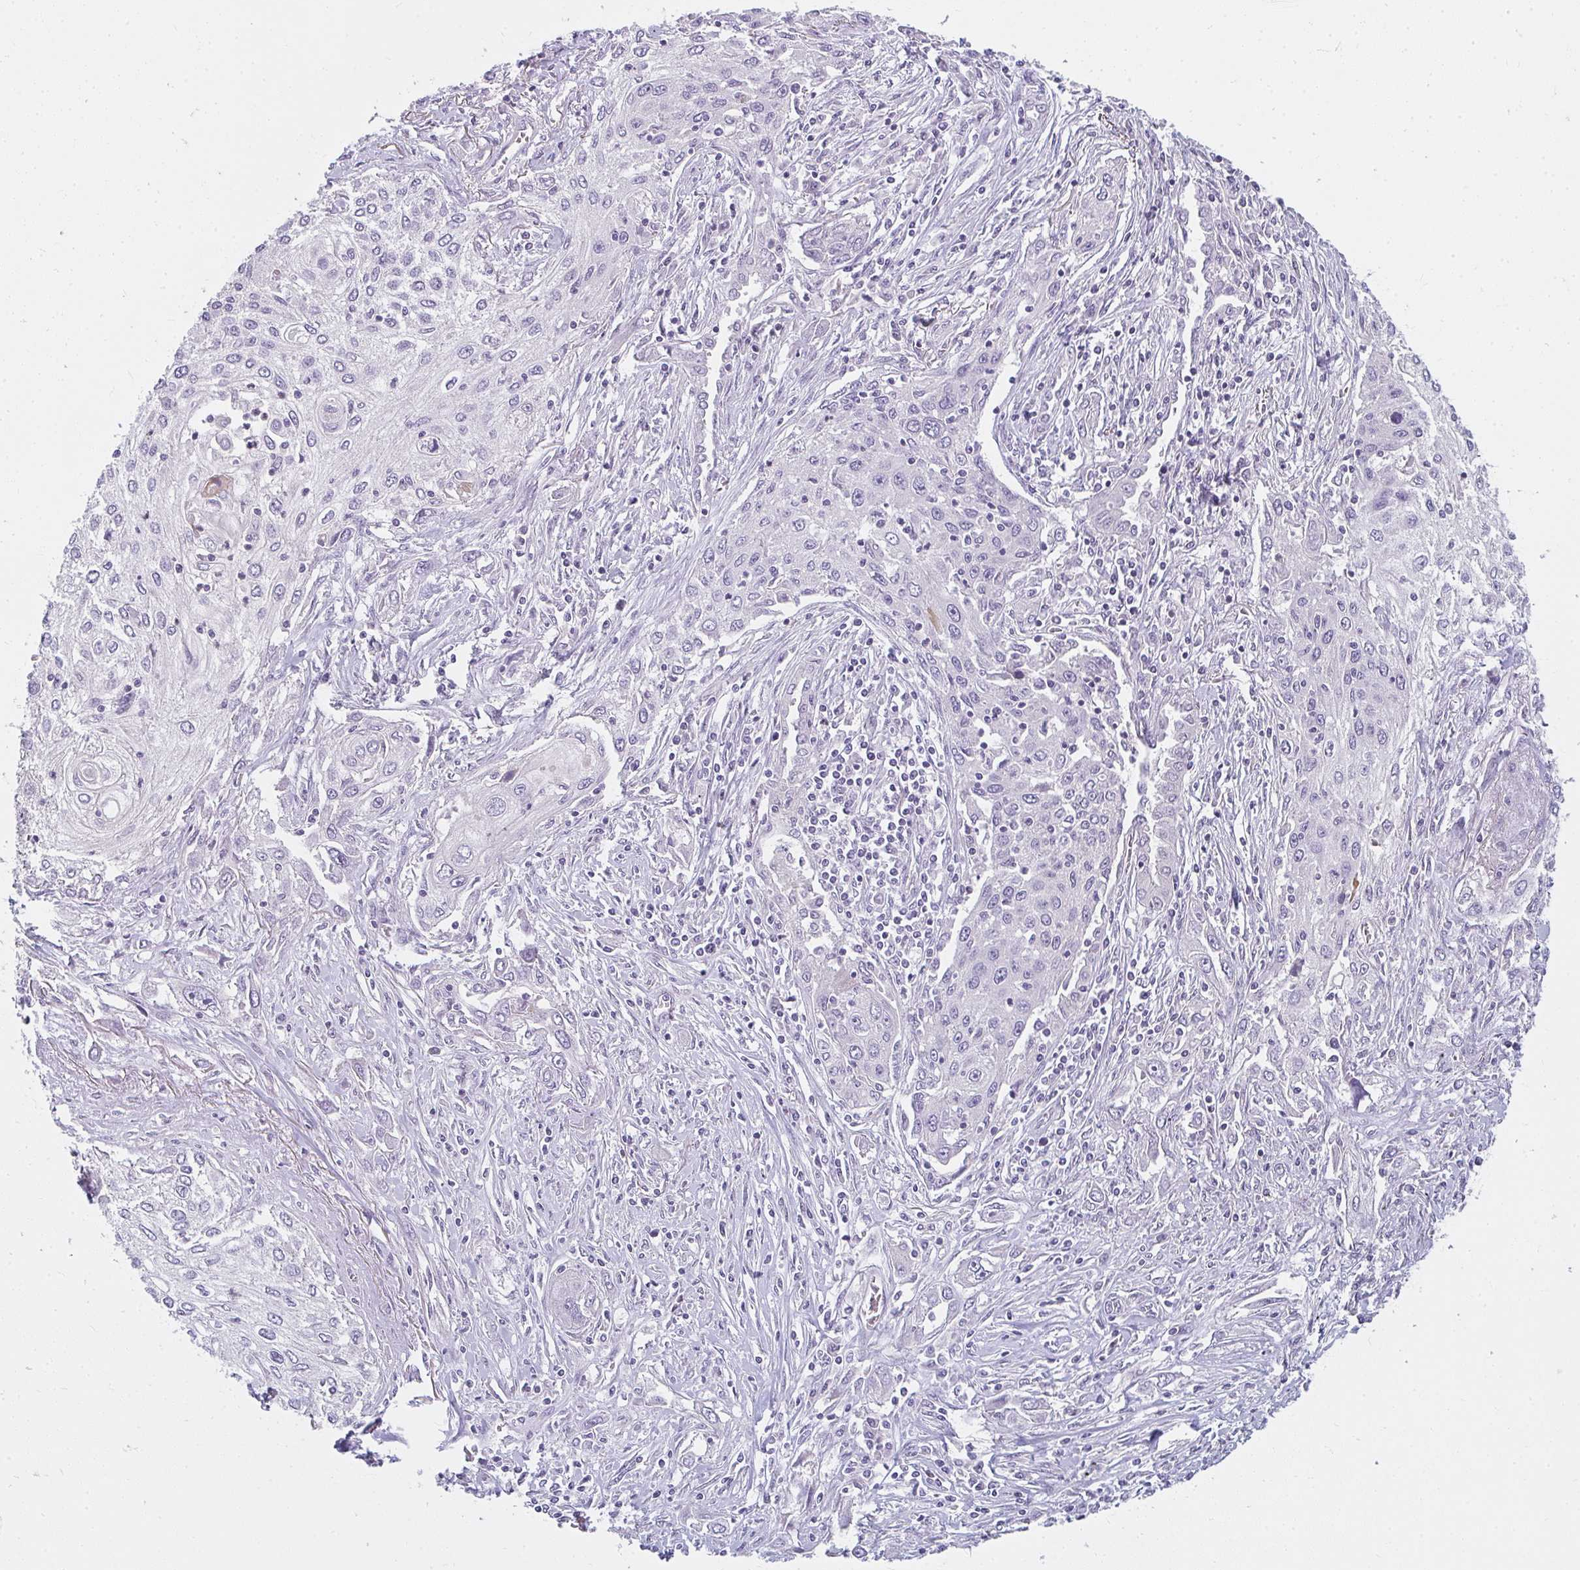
{"staining": {"intensity": "negative", "quantity": "none", "location": "none"}, "tissue": "lung cancer", "cell_type": "Tumor cells", "image_type": "cancer", "snomed": [{"axis": "morphology", "description": "Squamous cell carcinoma, NOS"}, {"axis": "topography", "description": "Lung"}], "caption": "Photomicrograph shows no protein expression in tumor cells of lung squamous cell carcinoma tissue.", "gene": "PPP1R3G", "patient": {"sex": "female", "age": 69}}